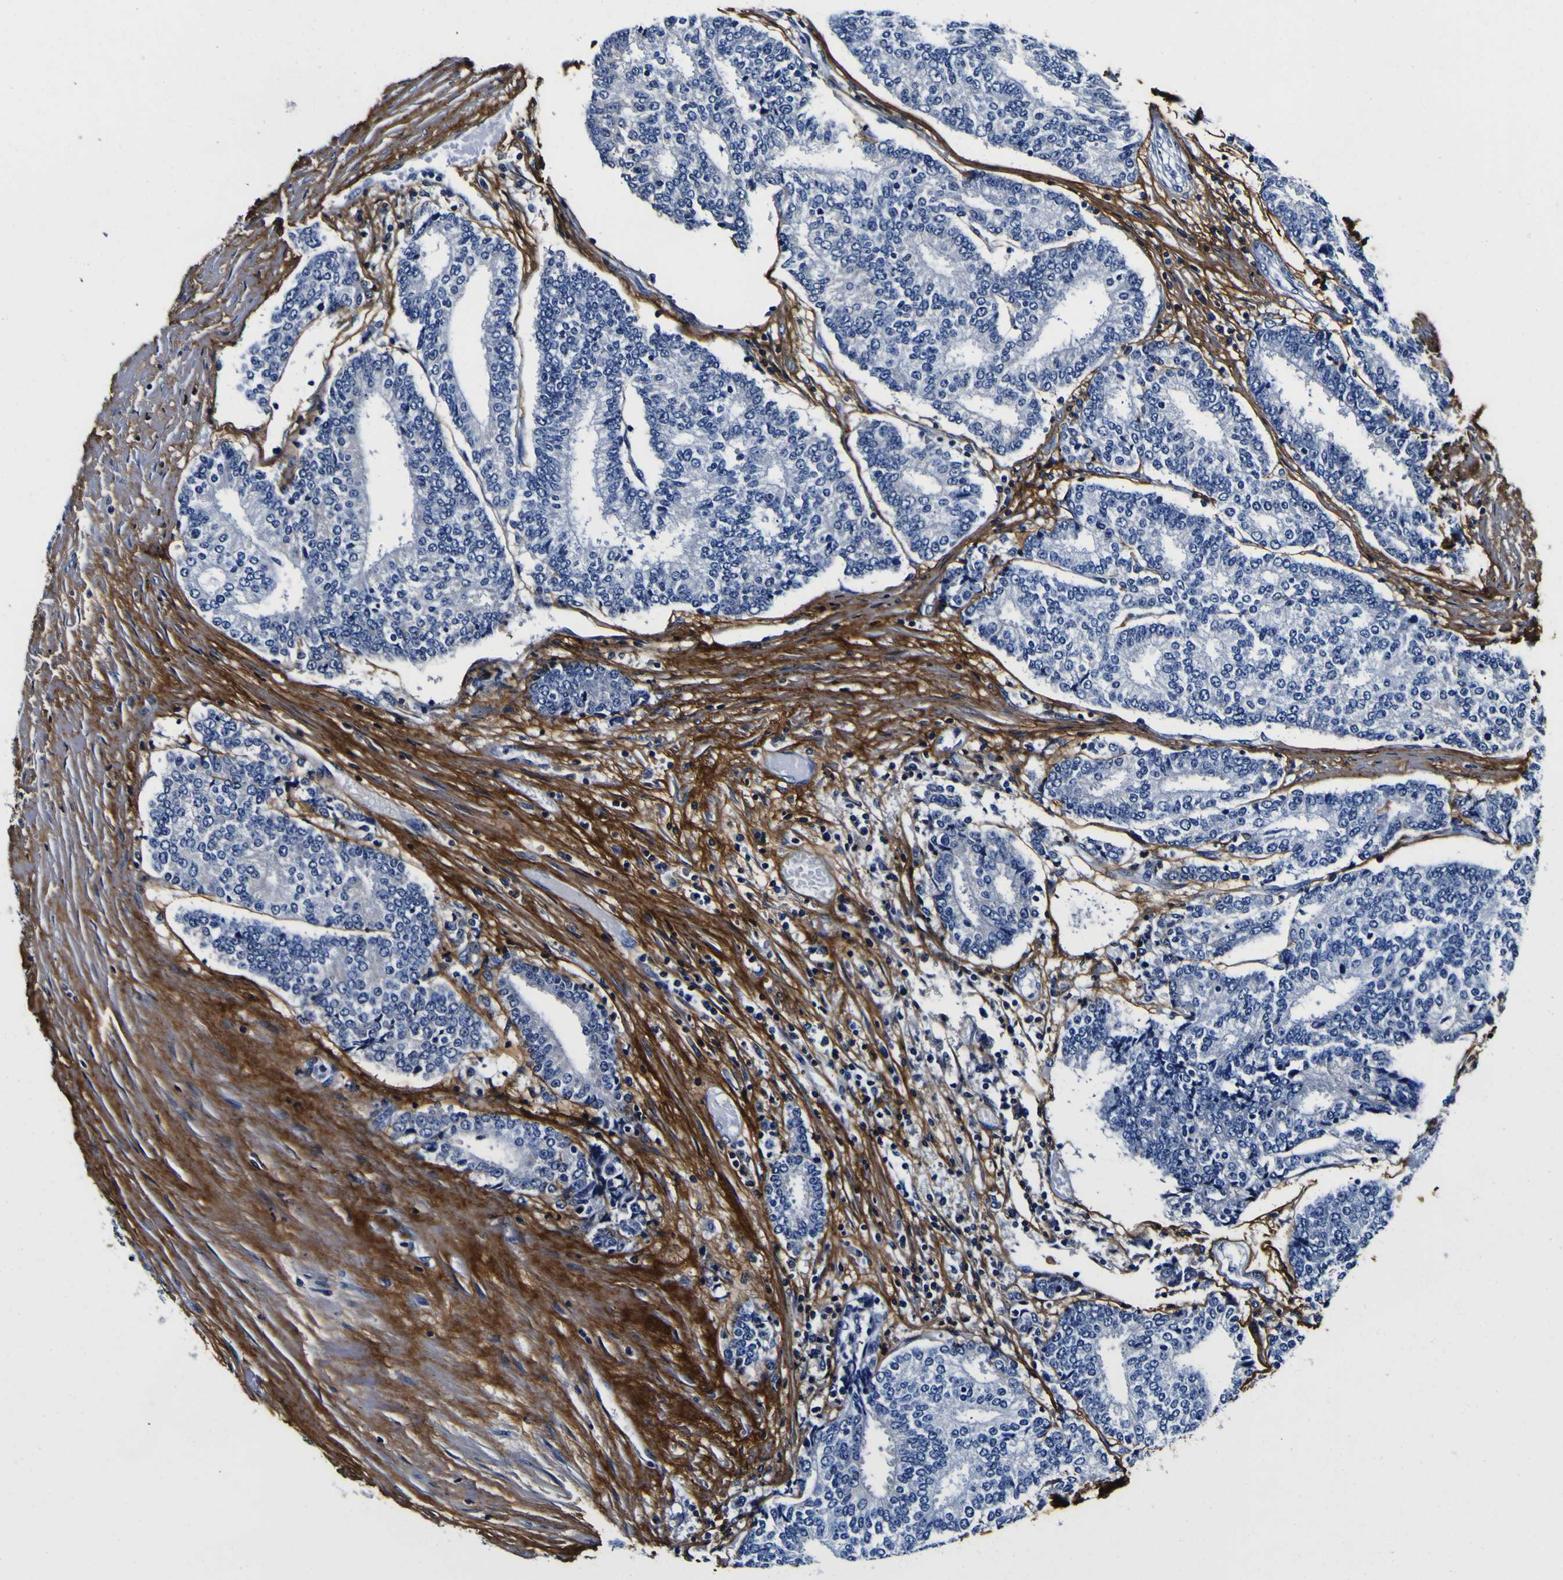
{"staining": {"intensity": "negative", "quantity": "none", "location": "none"}, "tissue": "prostate cancer", "cell_type": "Tumor cells", "image_type": "cancer", "snomed": [{"axis": "morphology", "description": "Normal tissue, NOS"}, {"axis": "morphology", "description": "Adenocarcinoma, High grade"}, {"axis": "topography", "description": "Prostate"}, {"axis": "topography", "description": "Seminal veicle"}], "caption": "Tumor cells show no significant protein staining in prostate cancer (adenocarcinoma (high-grade)).", "gene": "POSTN", "patient": {"sex": "male", "age": 55}}